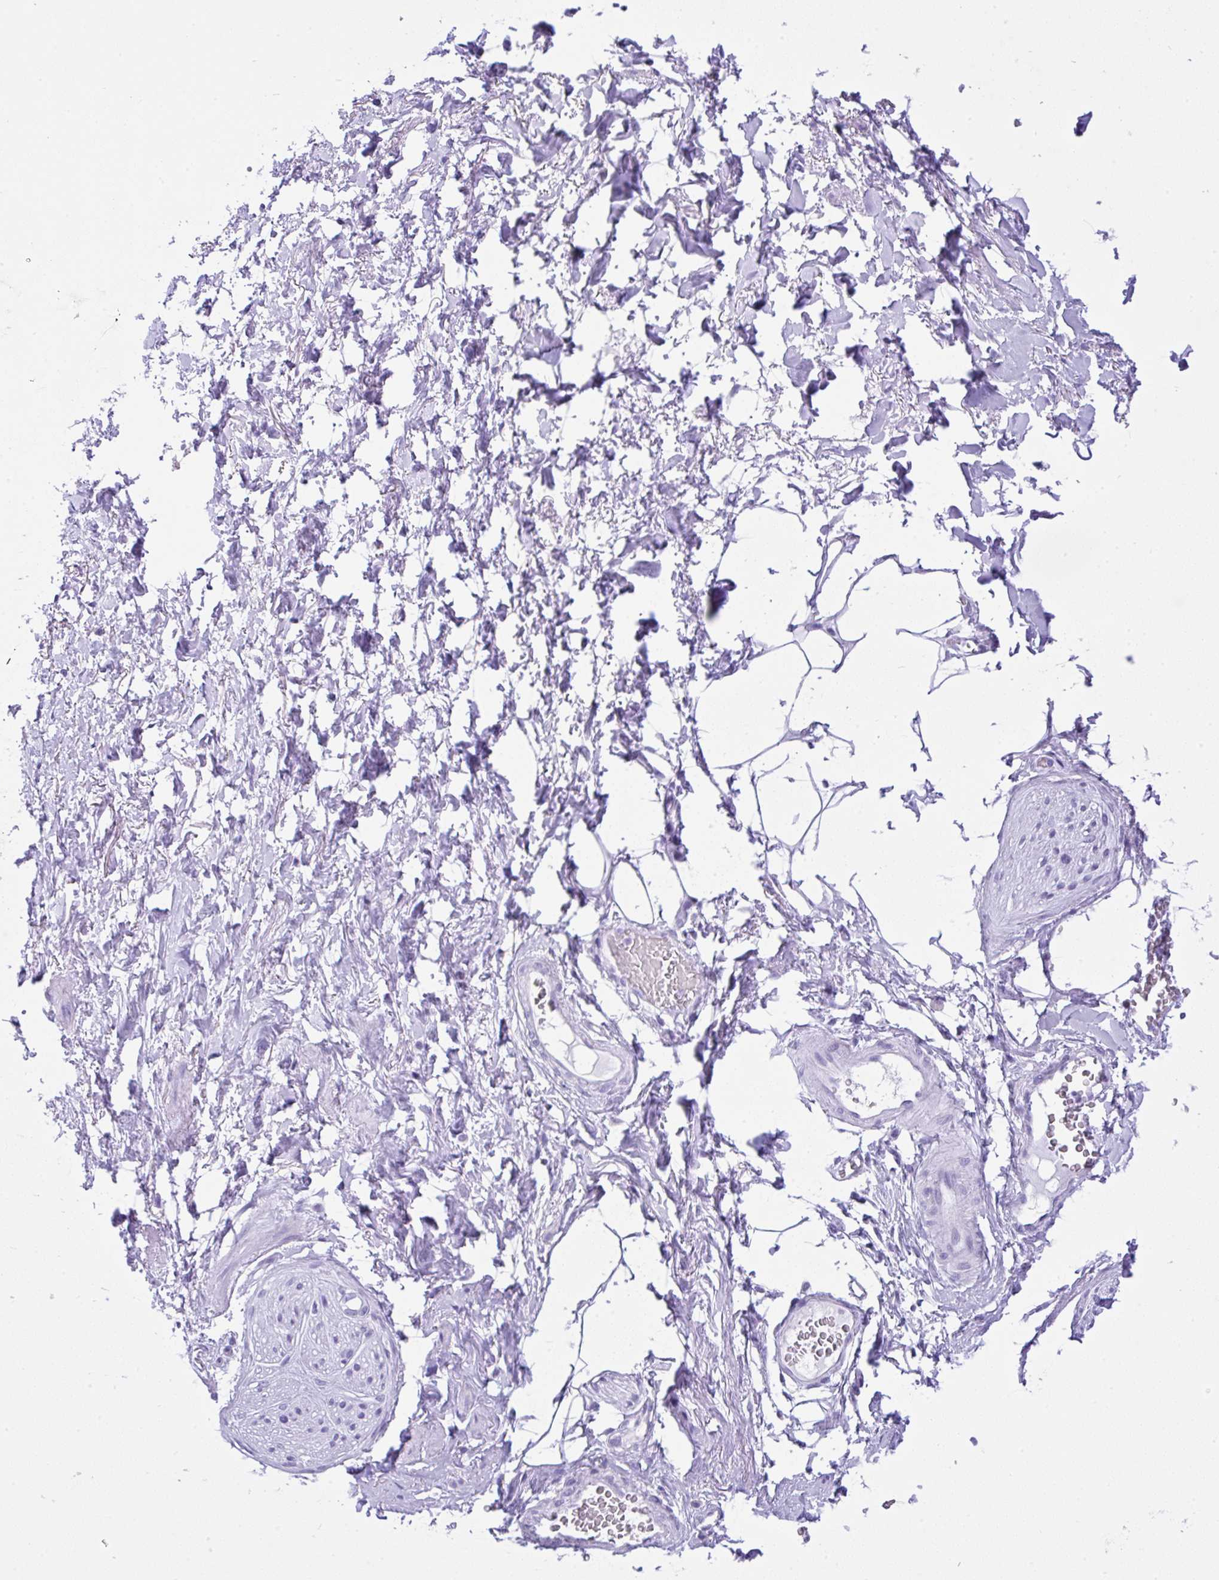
{"staining": {"intensity": "negative", "quantity": "none", "location": "none"}, "tissue": "adipose tissue", "cell_type": "Adipocytes", "image_type": "normal", "snomed": [{"axis": "morphology", "description": "Normal tissue, NOS"}, {"axis": "topography", "description": "Vagina"}, {"axis": "topography", "description": "Peripheral nerve tissue"}], "caption": "DAB (3,3'-diaminobenzidine) immunohistochemical staining of benign human adipose tissue shows no significant staining in adipocytes.", "gene": "KRT27", "patient": {"sex": "female", "age": 71}}